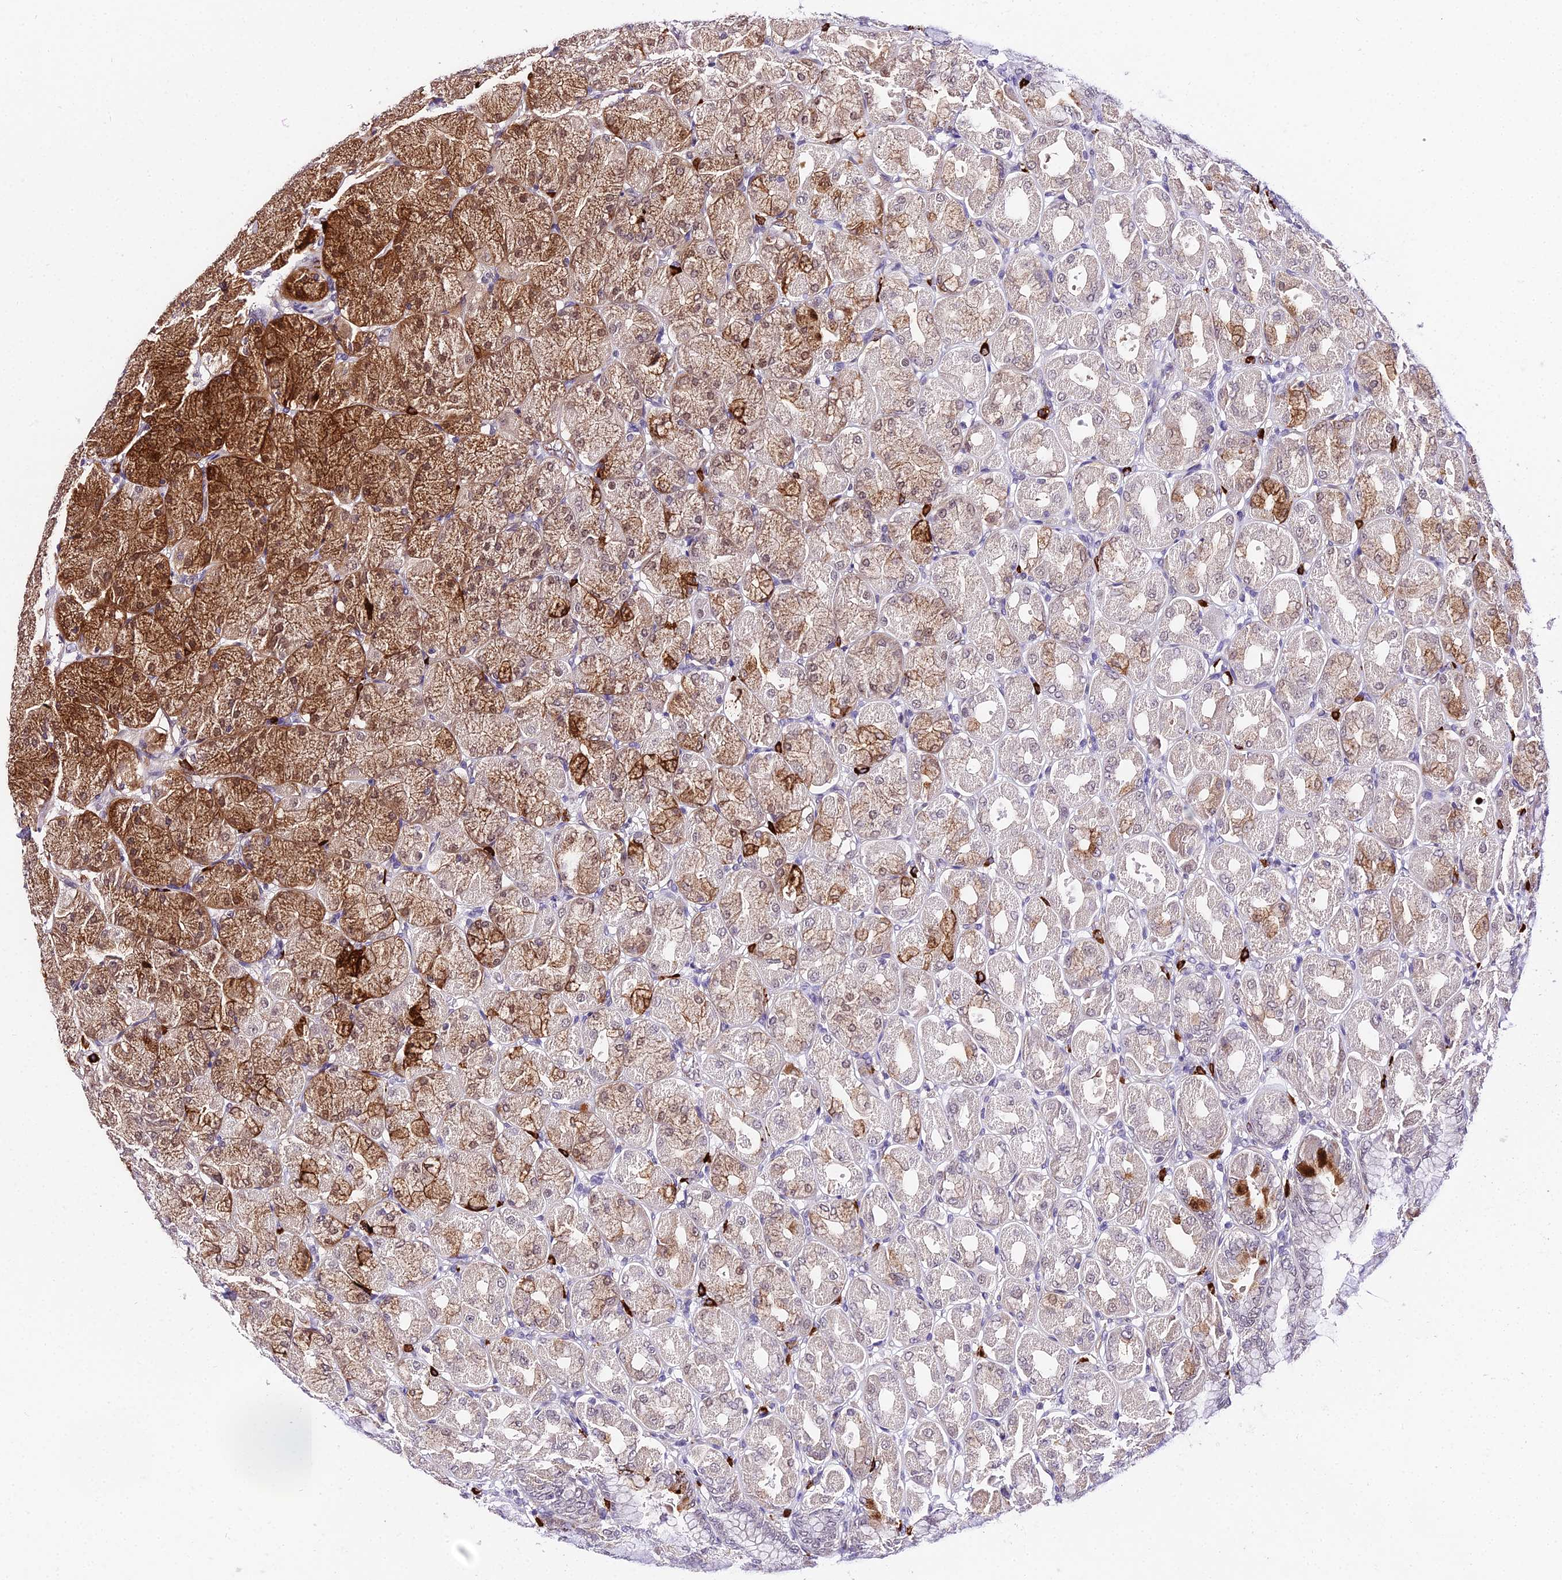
{"staining": {"intensity": "strong", "quantity": "25%-75%", "location": "cytoplasmic/membranous,nuclear"}, "tissue": "stomach", "cell_type": "Glandular cells", "image_type": "normal", "snomed": [{"axis": "morphology", "description": "Normal tissue, NOS"}, {"axis": "topography", "description": "Stomach, upper"}], "caption": "Protein expression by immunohistochemistry (IHC) shows strong cytoplasmic/membranous,nuclear staining in approximately 25%-75% of glandular cells in unremarkable stomach. The staining was performed using DAB to visualize the protein expression in brown, while the nuclei were stained in blue with hematoxylin (Magnification: 20x).", "gene": "POLR2I", "patient": {"sex": "female", "age": 56}}